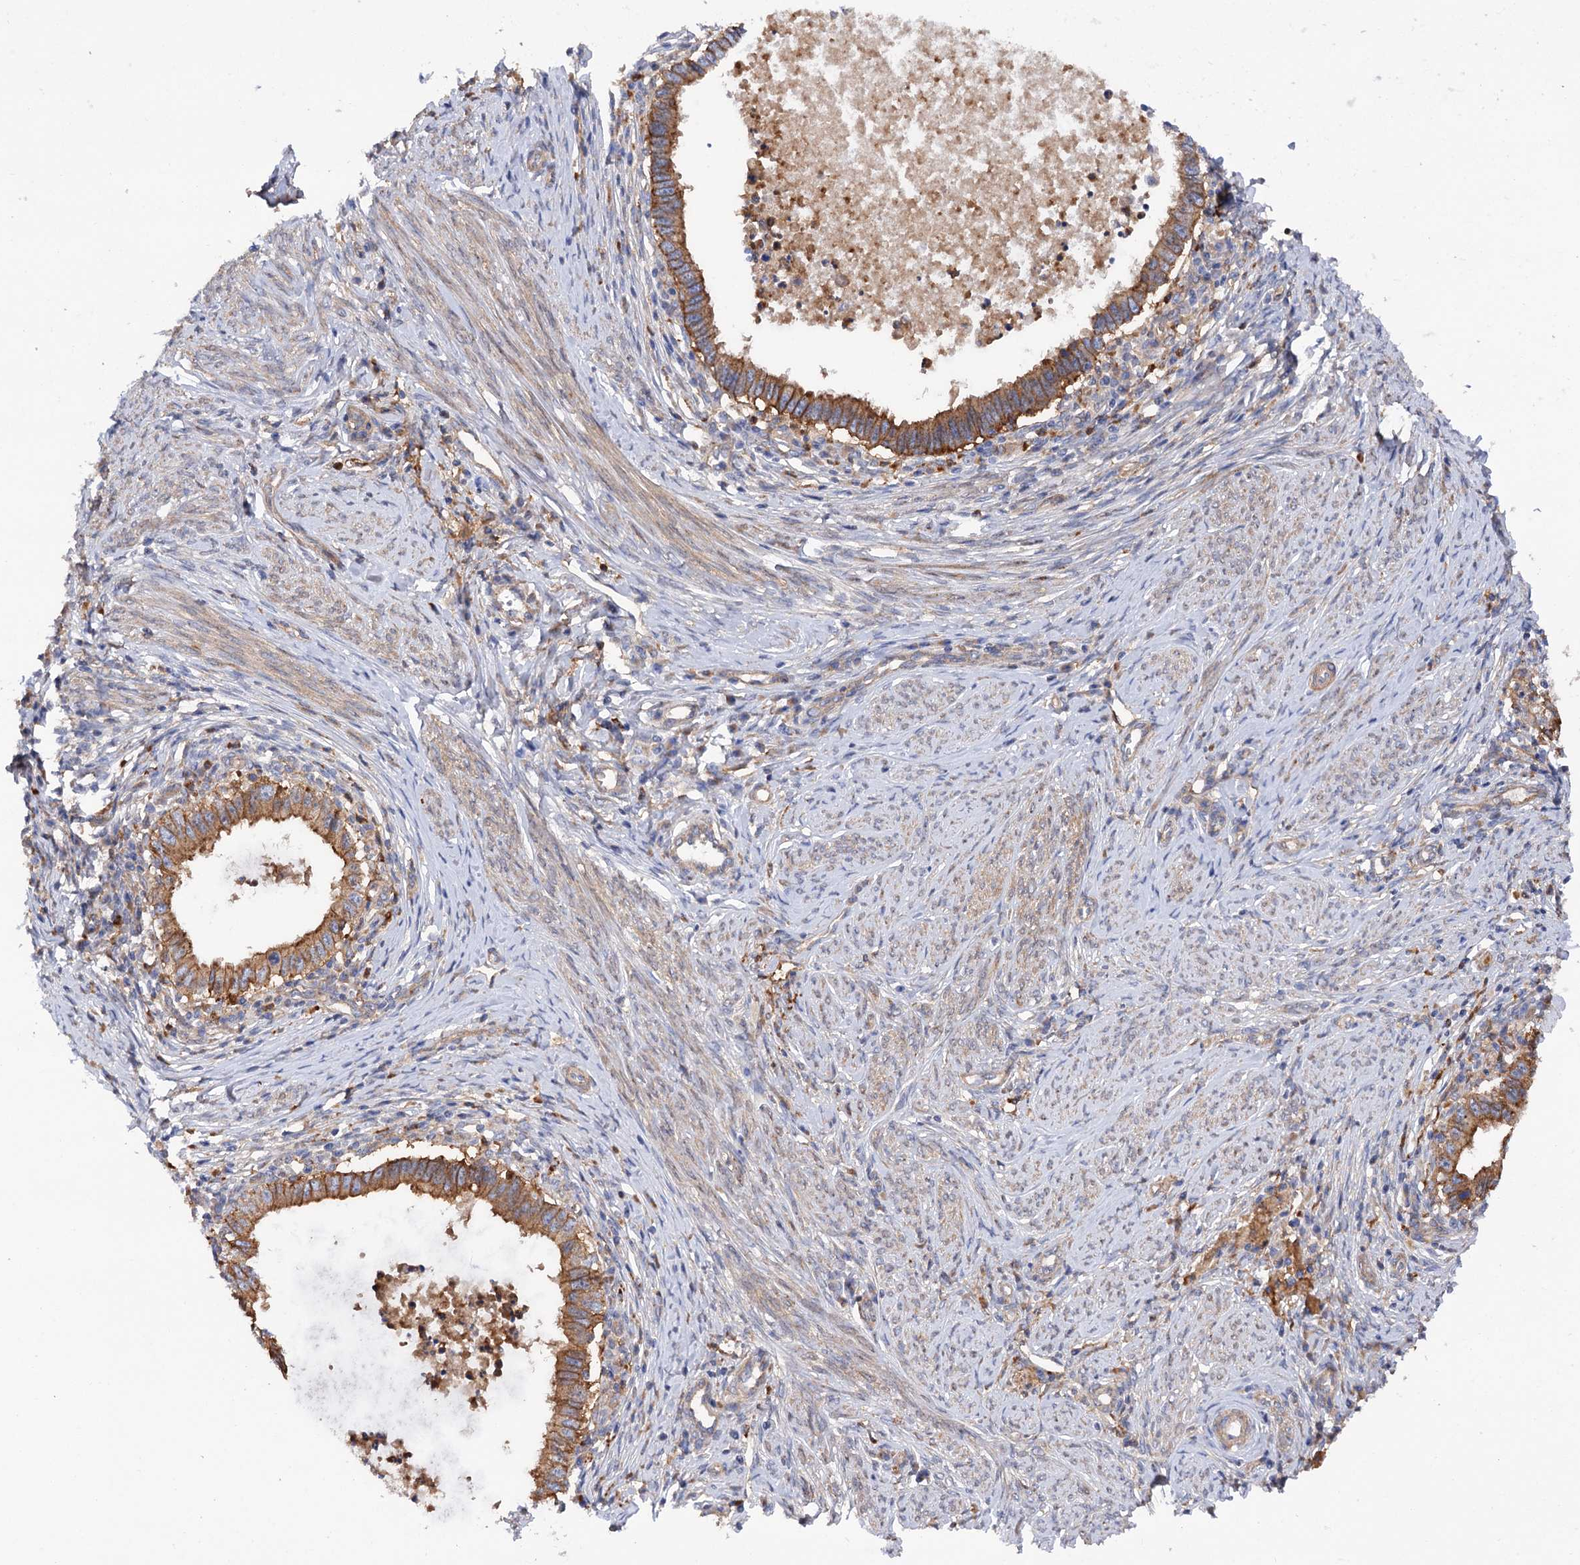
{"staining": {"intensity": "moderate", "quantity": ">75%", "location": "cytoplasmic/membranous"}, "tissue": "cervical cancer", "cell_type": "Tumor cells", "image_type": "cancer", "snomed": [{"axis": "morphology", "description": "Adenocarcinoma, NOS"}, {"axis": "topography", "description": "Cervix"}], "caption": "Immunohistochemistry (IHC) photomicrograph of adenocarcinoma (cervical) stained for a protein (brown), which exhibits medium levels of moderate cytoplasmic/membranous expression in approximately >75% of tumor cells.", "gene": "CSAD", "patient": {"sex": "female", "age": 36}}